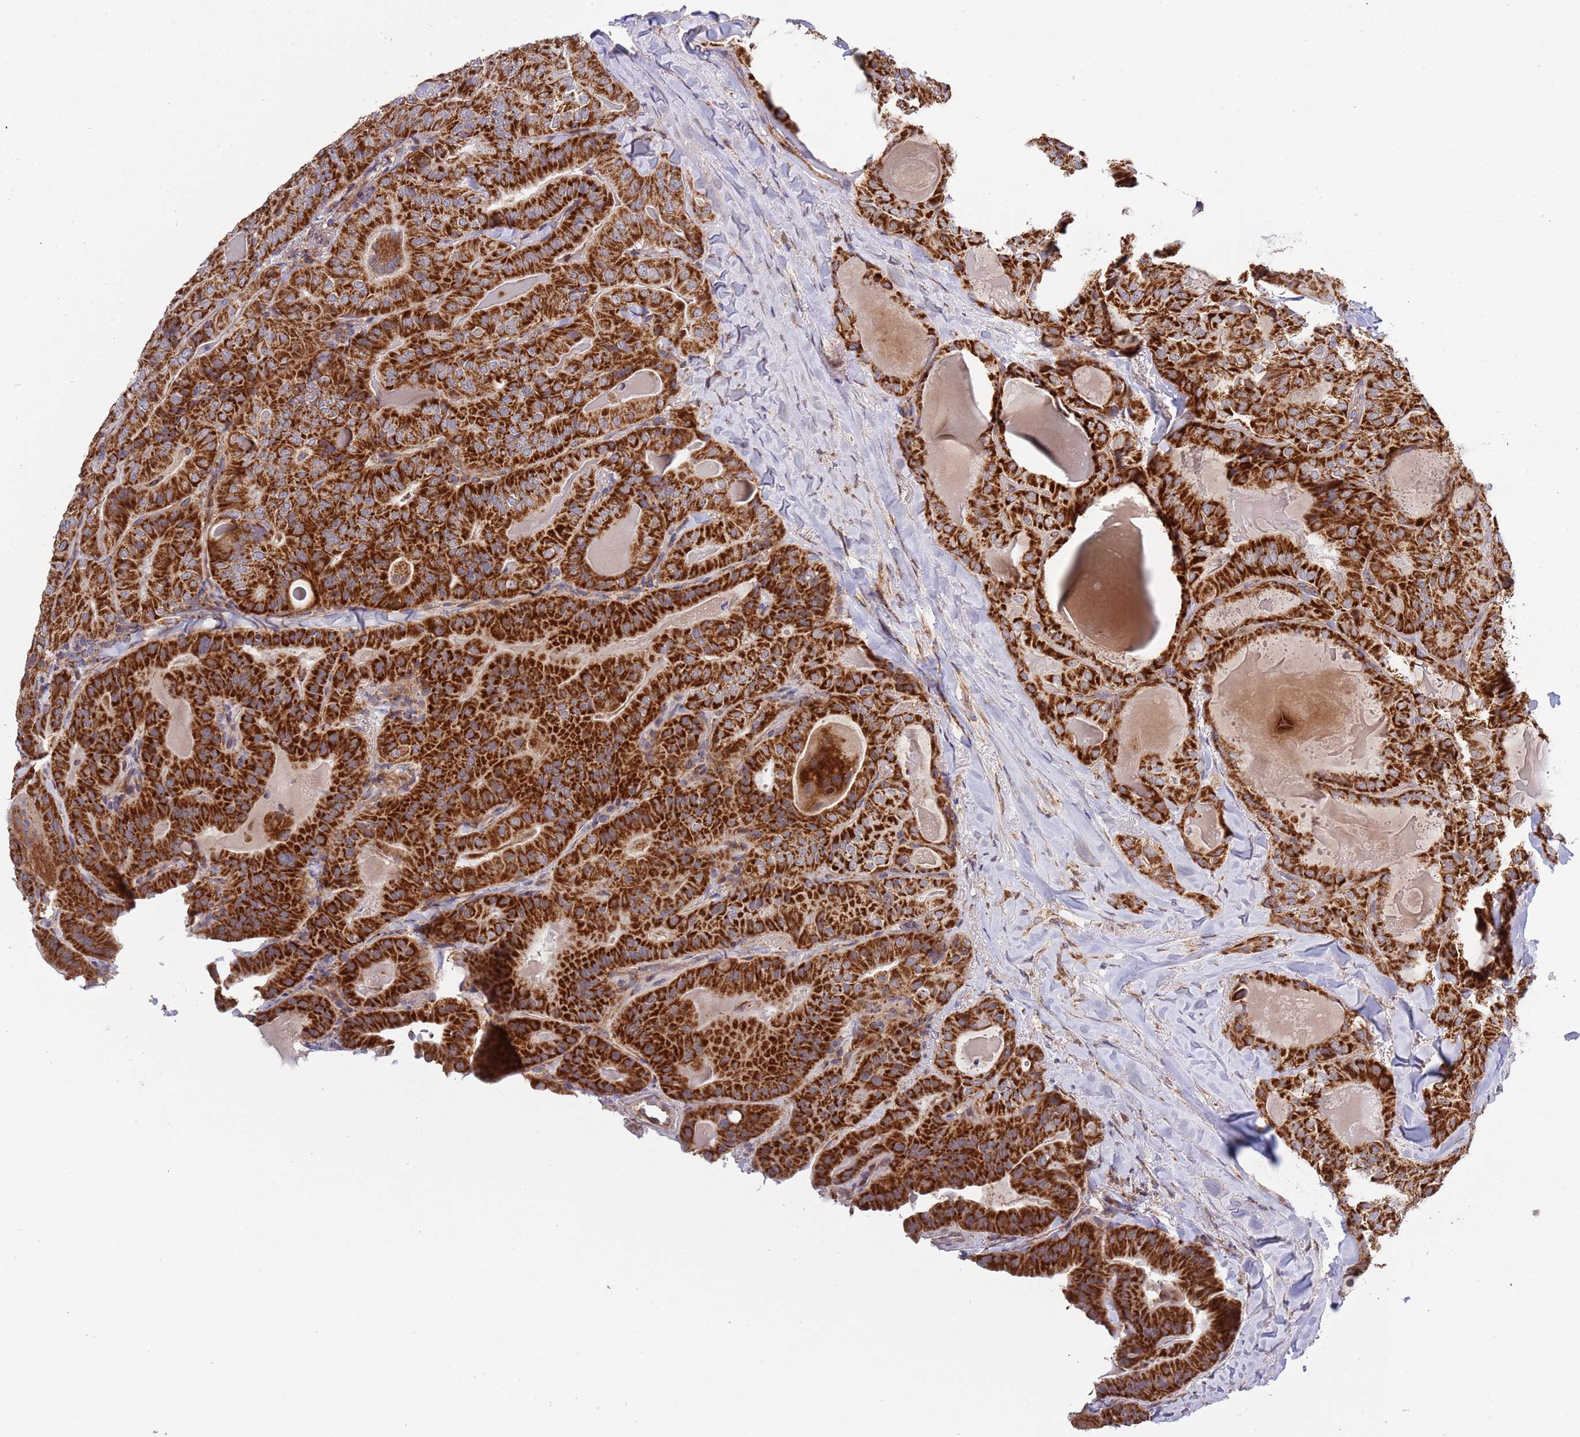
{"staining": {"intensity": "strong", "quantity": ">75%", "location": "cytoplasmic/membranous"}, "tissue": "thyroid cancer", "cell_type": "Tumor cells", "image_type": "cancer", "snomed": [{"axis": "morphology", "description": "Papillary adenocarcinoma, NOS"}, {"axis": "topography", "description": "Thyroid gland"}], "caption": "Protein staining of thyroid cancer (papillary adenocarcinoma) tissue demonstrates strong cytoplasmic/membranous positivity in approximately >75% of tumor cells.", "gene": "IRS4", "patient": {"sex": "female", "age": 68}}